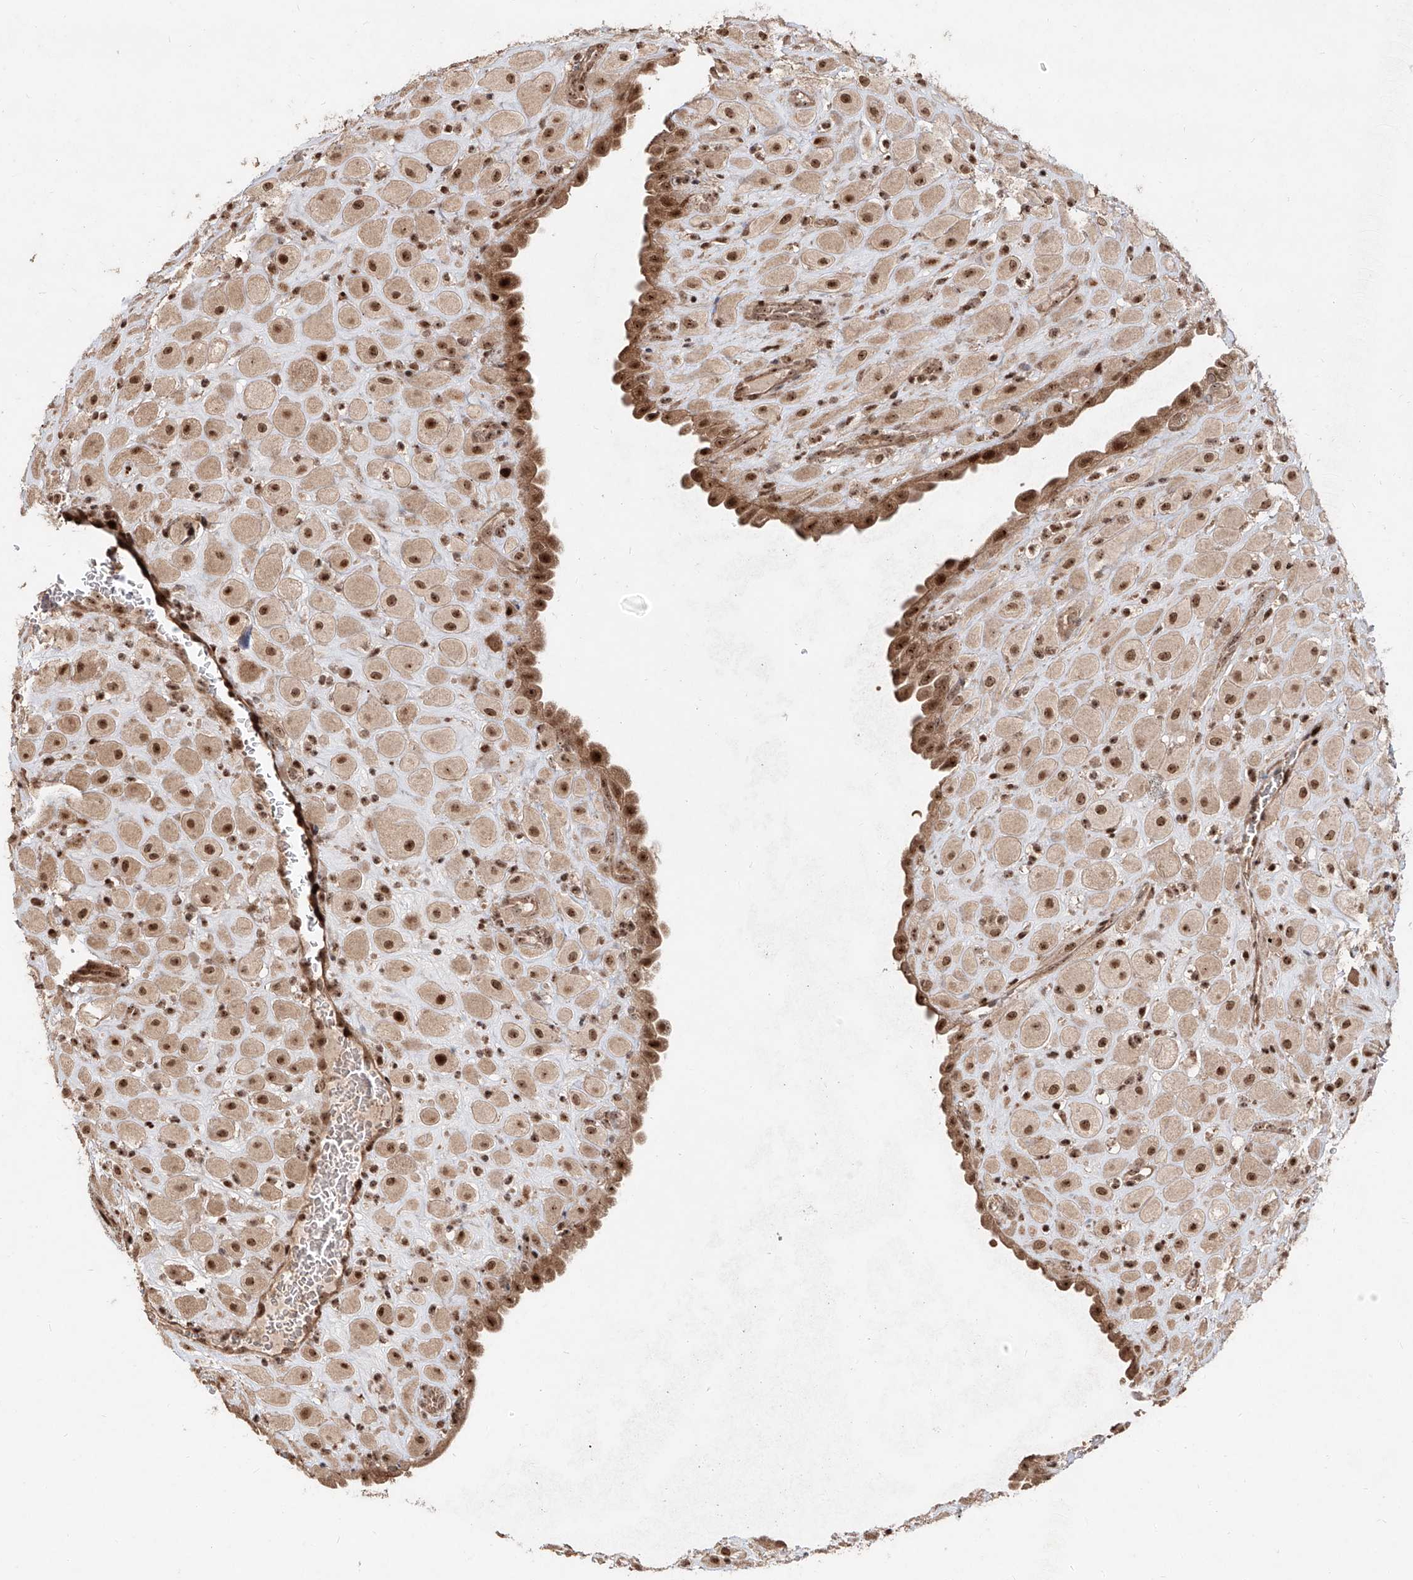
{"staining": {"intensity": "moderate", "quantity": ">75%", "location": "cytoplasmic/membranous,nuclear"}, "tissue": "placenta", "cell_type": "Decidual cells", "image_type": "normal", "snomed": [{"axis": "morphology", "description": "Normal tissue, NOS"}, {"axis": "topography", "description": "Placenta"}], "caption": "Immunohistochemistry (IHC) (DAB) staining of normal placenta demonstrates moderate cytoplasmic/membranous,nuclear protein expression in approximately >75% of decidual cells.", "gene": "ZNF710", "patient": {"sex": "female", "age": 35}}